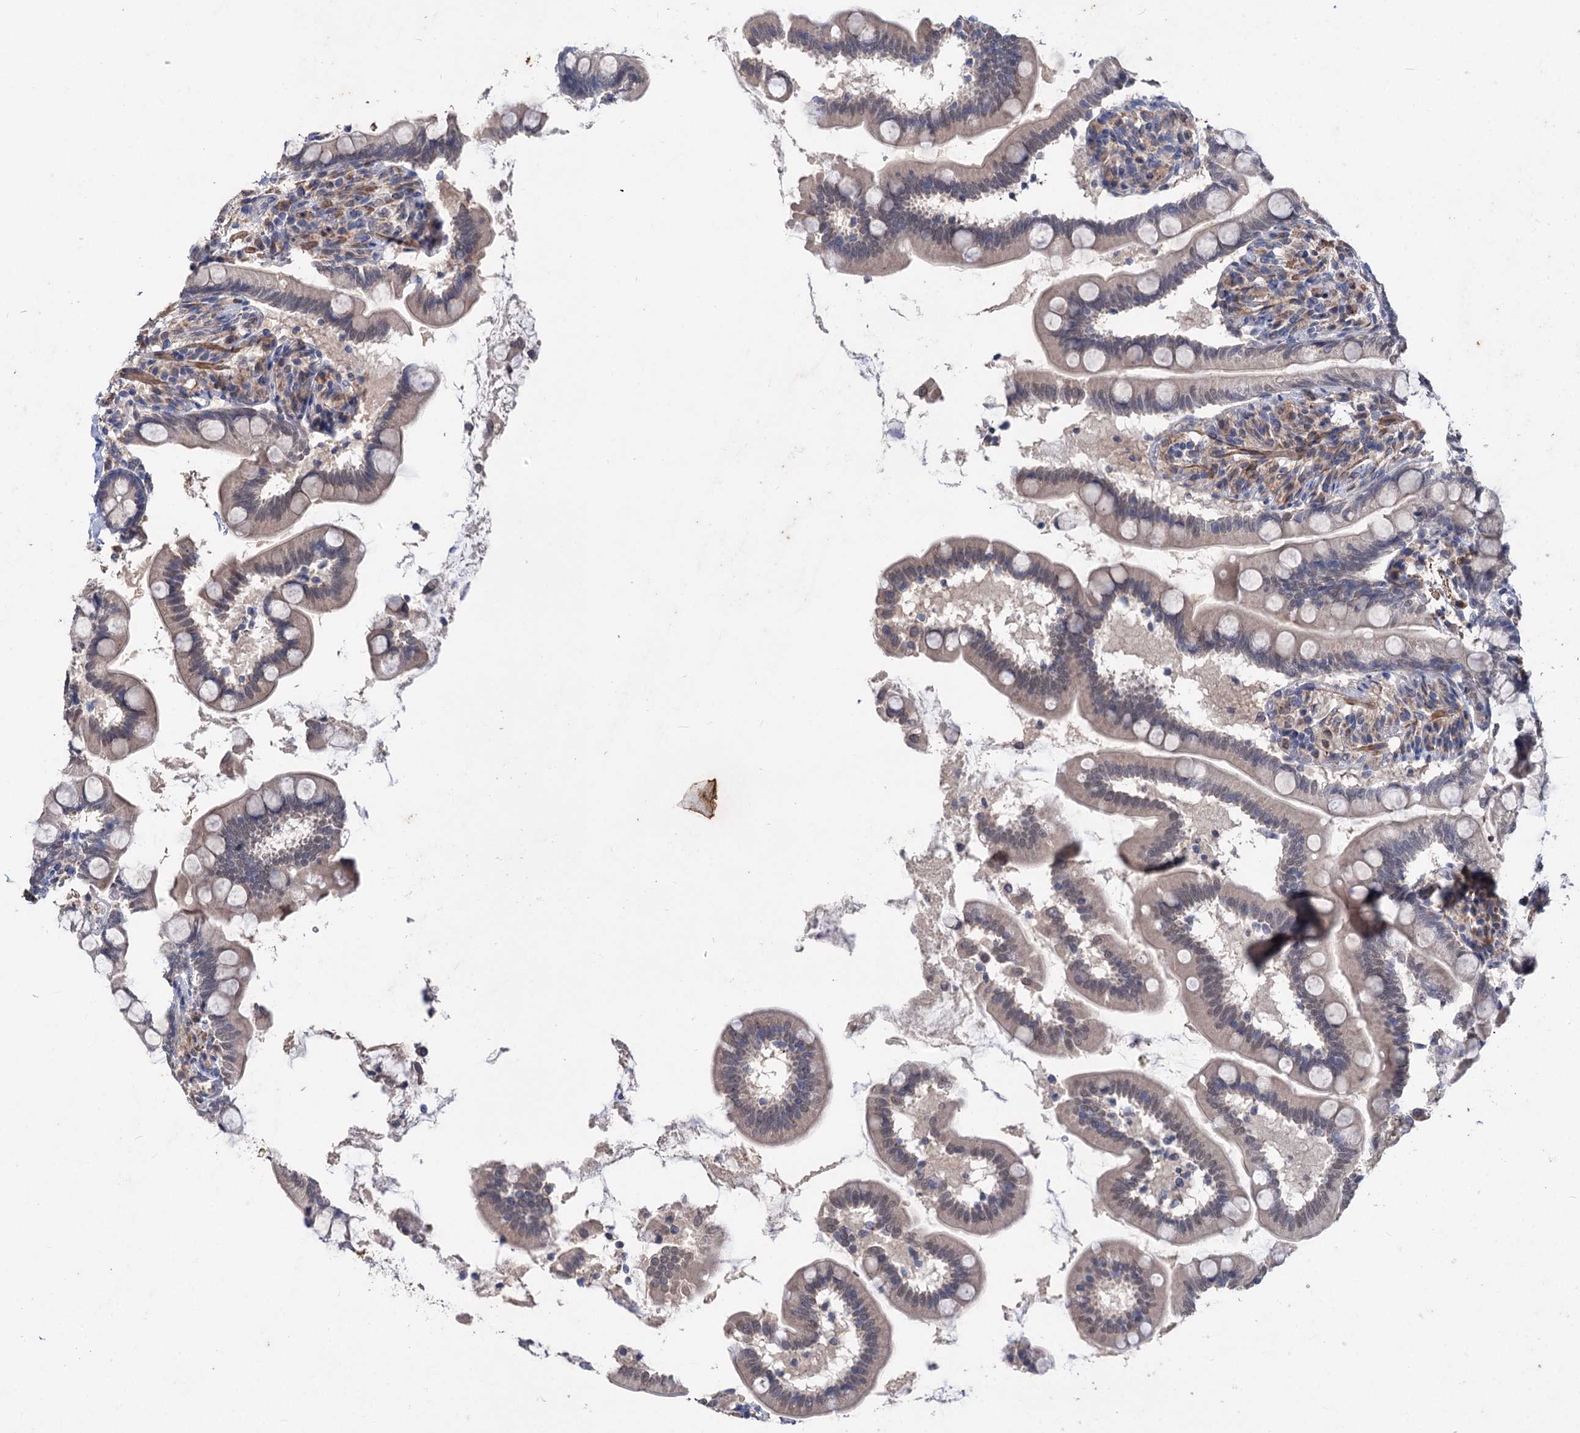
{"staining": {"intensity": "weak", "quantity": "25%-75%", "location": "cytoplasmic/membranous"}, "tissue": "small intestine", "cell_type": "Glandular cells", "image_type": "normal", "snomed": [{"axis": "morphology", "description": "Normal tissue, NOS"}, {"axis": "topography", "description": "Small intestine"}], "caption": "A brown stain highlights weak cytoplasmic/membranous staining of a protein in glandular cells of normal small intestine. Using DAB (3,3'-diaminobenzidine) (brown) and hematoxylin (blue) stains, captured at high magnification using brightfield microscopy.", "gene": "CLPB", "patient": {"sex": "female", "age": 64}}